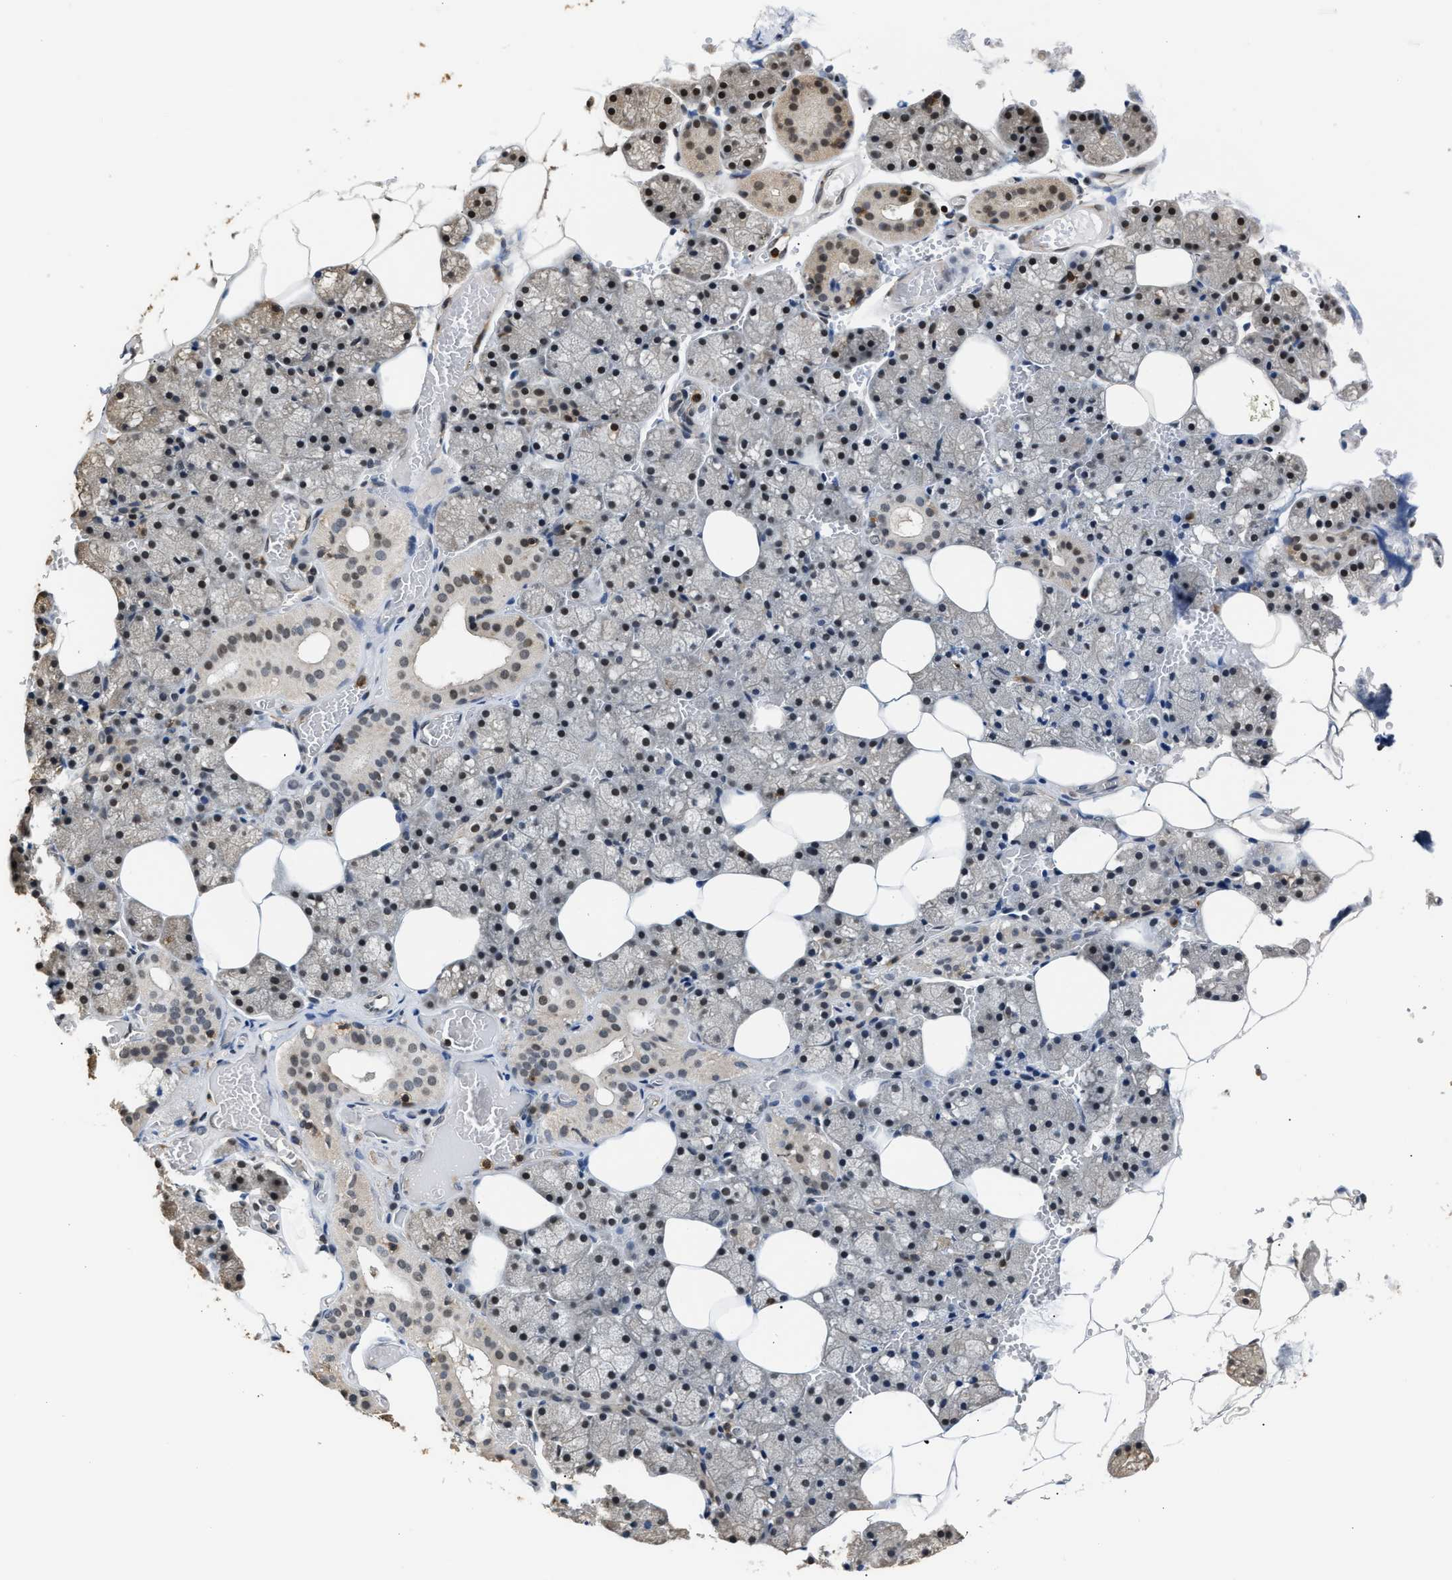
{"staining": {"intensity": "moderate", "quantity": "25%-75%", "location": "cytoplasmic/membranous,nuclear"}, "tissue": "salivary gland", "cell_type": "Glandular cells", "image_type": "normal", "snomed": [{"axis": "morphology", "description": "Normal tissue, NOS"}, {"axis": "topography", "description": "Salivary gland"}], "caption": "Human salivary gland stained for a protein (brown) exhibits moderate cytoplasmic/membranous,nuclear positive positivity in approximately 25%-75% of glandular cells.", "gene": "STK10", "patient": {"sex": "male", "age": 62}}